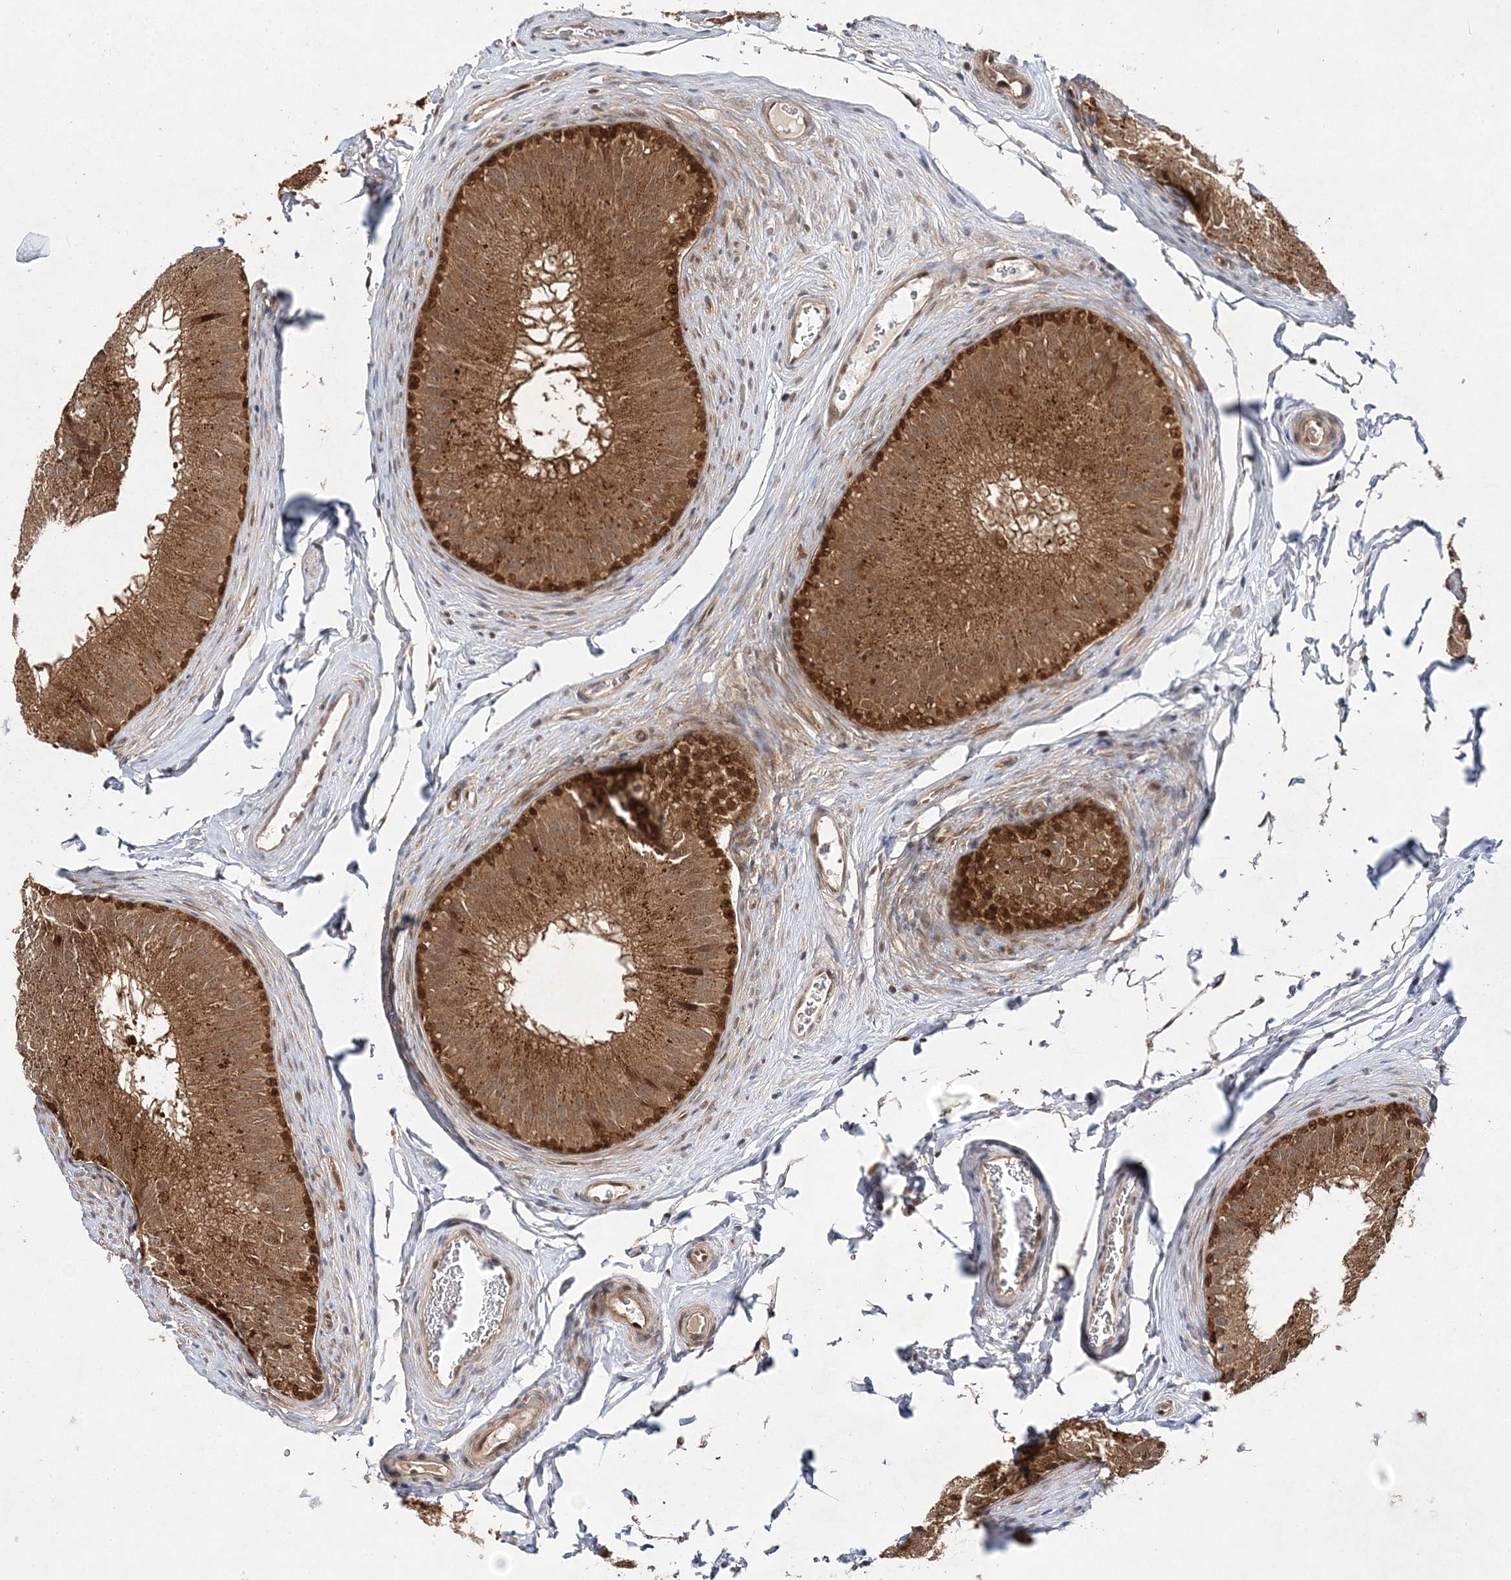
{"staining": {"intensity": "moderate", "quantity": ">75%", "location": "cytoplasmic/membranous,nuclear"}, "tissue": "epididymis", "cell_type": "Glandular cells", "image_type": "normal", "snomed": [{"axis": "morphology", "description": "Normal tissue, NOS"}, {"axis": "topography", "description": "Epididymis"}], "caption": "This image exhibits unremarkable epididymis stained with immunohistochemistry to label a protein in brown. The cytoplasmic/membranous,nuclear of glandular cells show moderate positivity for the protein. Nuclei are counter-stained blue.", "gene": "NIF3L1", "patient": {"sex": "male", "age": 32}}